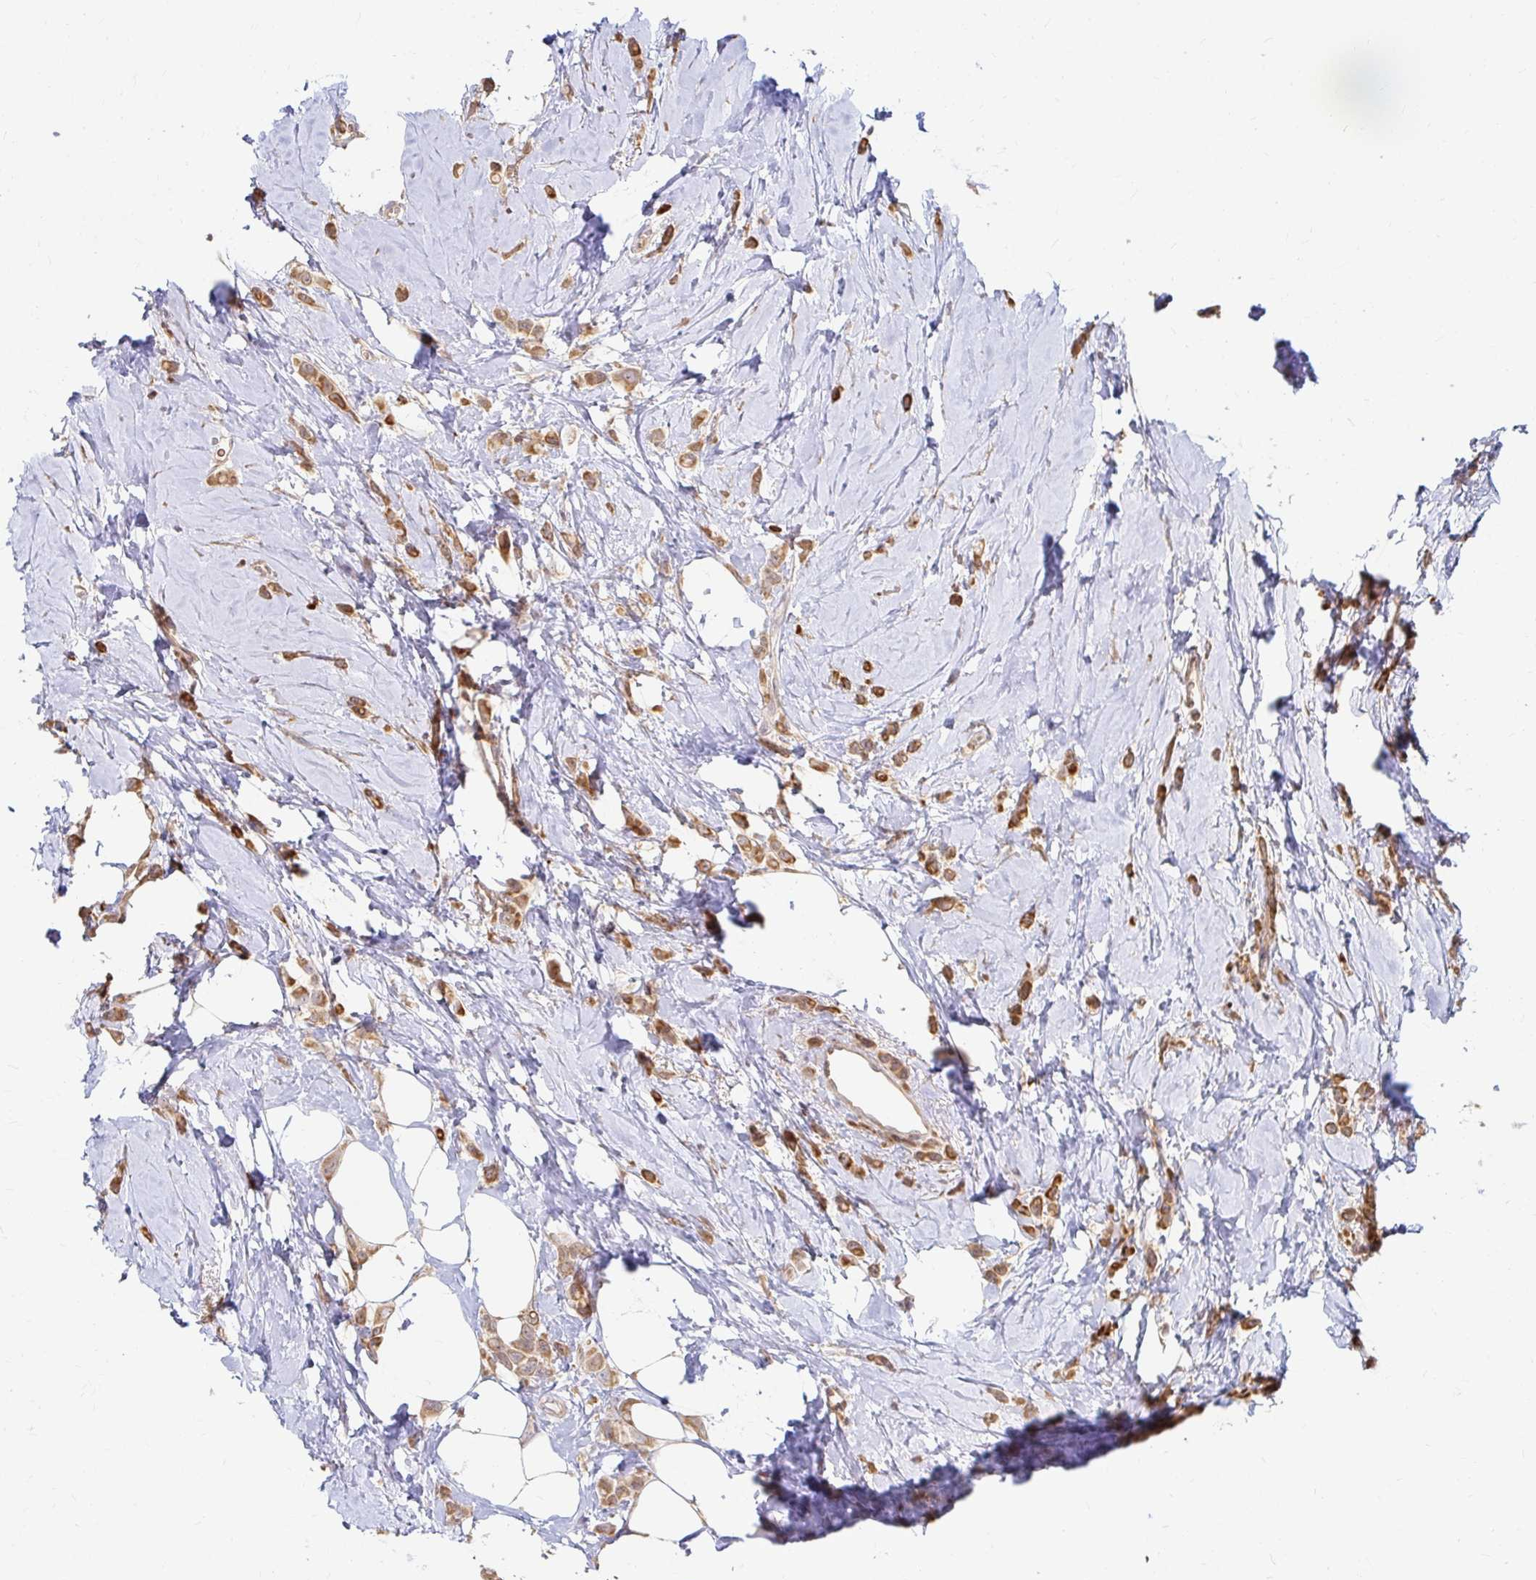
{"staining": {"intensity": "moderate", "quantity": ">75%", "location": "cytoplasmic/membranous"}, "tissue": "breast cancer", "cell_type": "Tumor cells", "image_type": "cancer", "snomed": [{"axis": "morphology", "description": "Lobular carcinoma"}, {"axis": "topography", "description": "Breast"}], "caption": "Protein staining reveals moderate cytoplasmic/membranous expression in about >75% of tumor cells in breast cancer. (brown staining indicates protein expression, while blue staining denotes nuclei).", "gene": "CAST", "patient": {"sex": "female", "age": 66}}